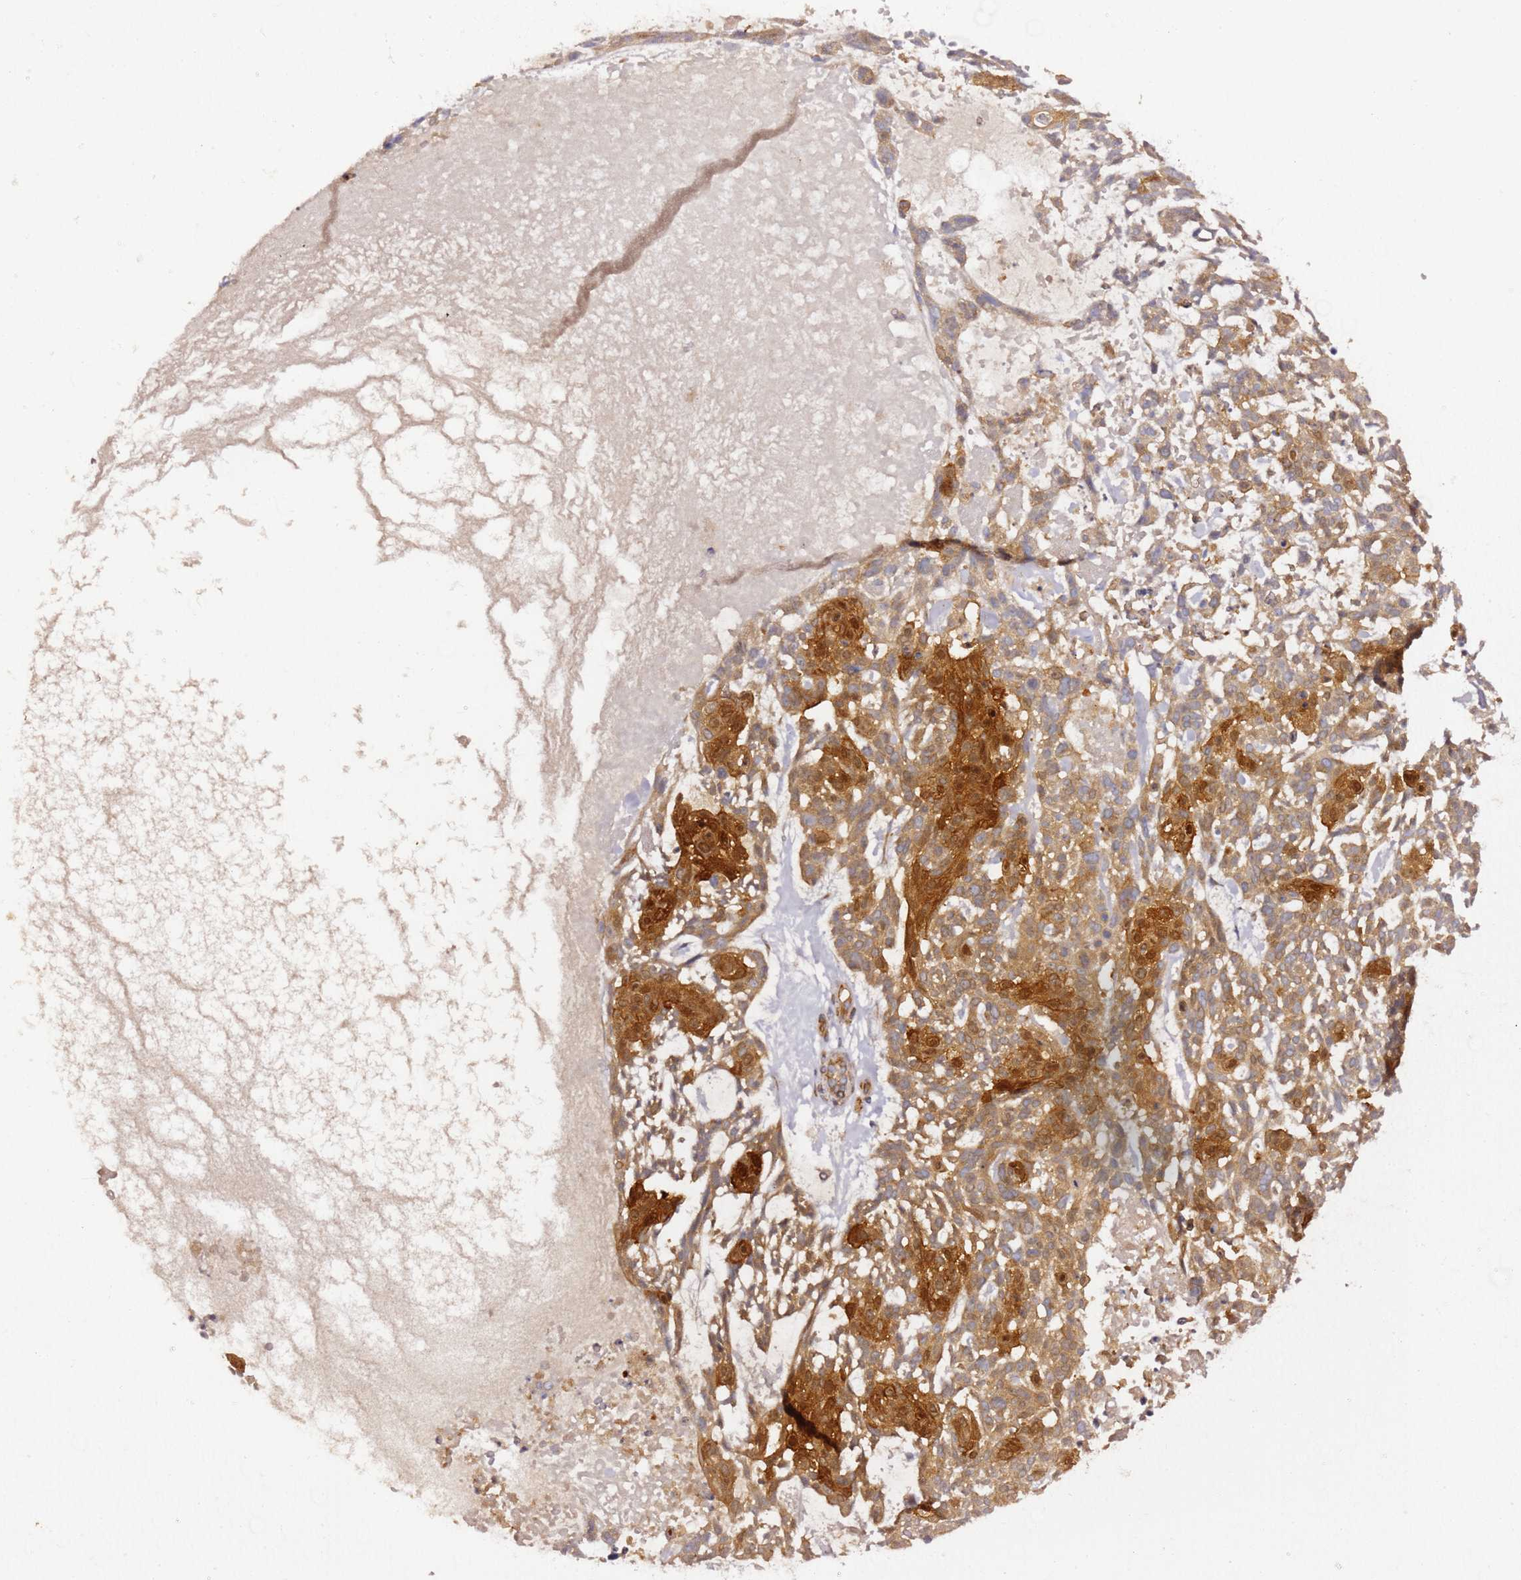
{"staining": {"intensity": "moderate", "quantity": ">75%", "location": "cytoplasmic/membranous,nuclear"}, "tissue": "skin cancer", "cell_type": "Tumor cells", "image_type": "cancer", "snomed": [{"axis": "morphology", "description": "Basal cell carcinoma"}, {"axis": "topography", "description": "Skin"}], "caption": "A micrograph of skin cancer (basal cell carcinoma) stained for a protein reveals moderate cytoplasmic/membranous and nuclear brown staining in tumor cells.", "gene": "KIF7", "patient": {"sex": "male", "age": 88}}